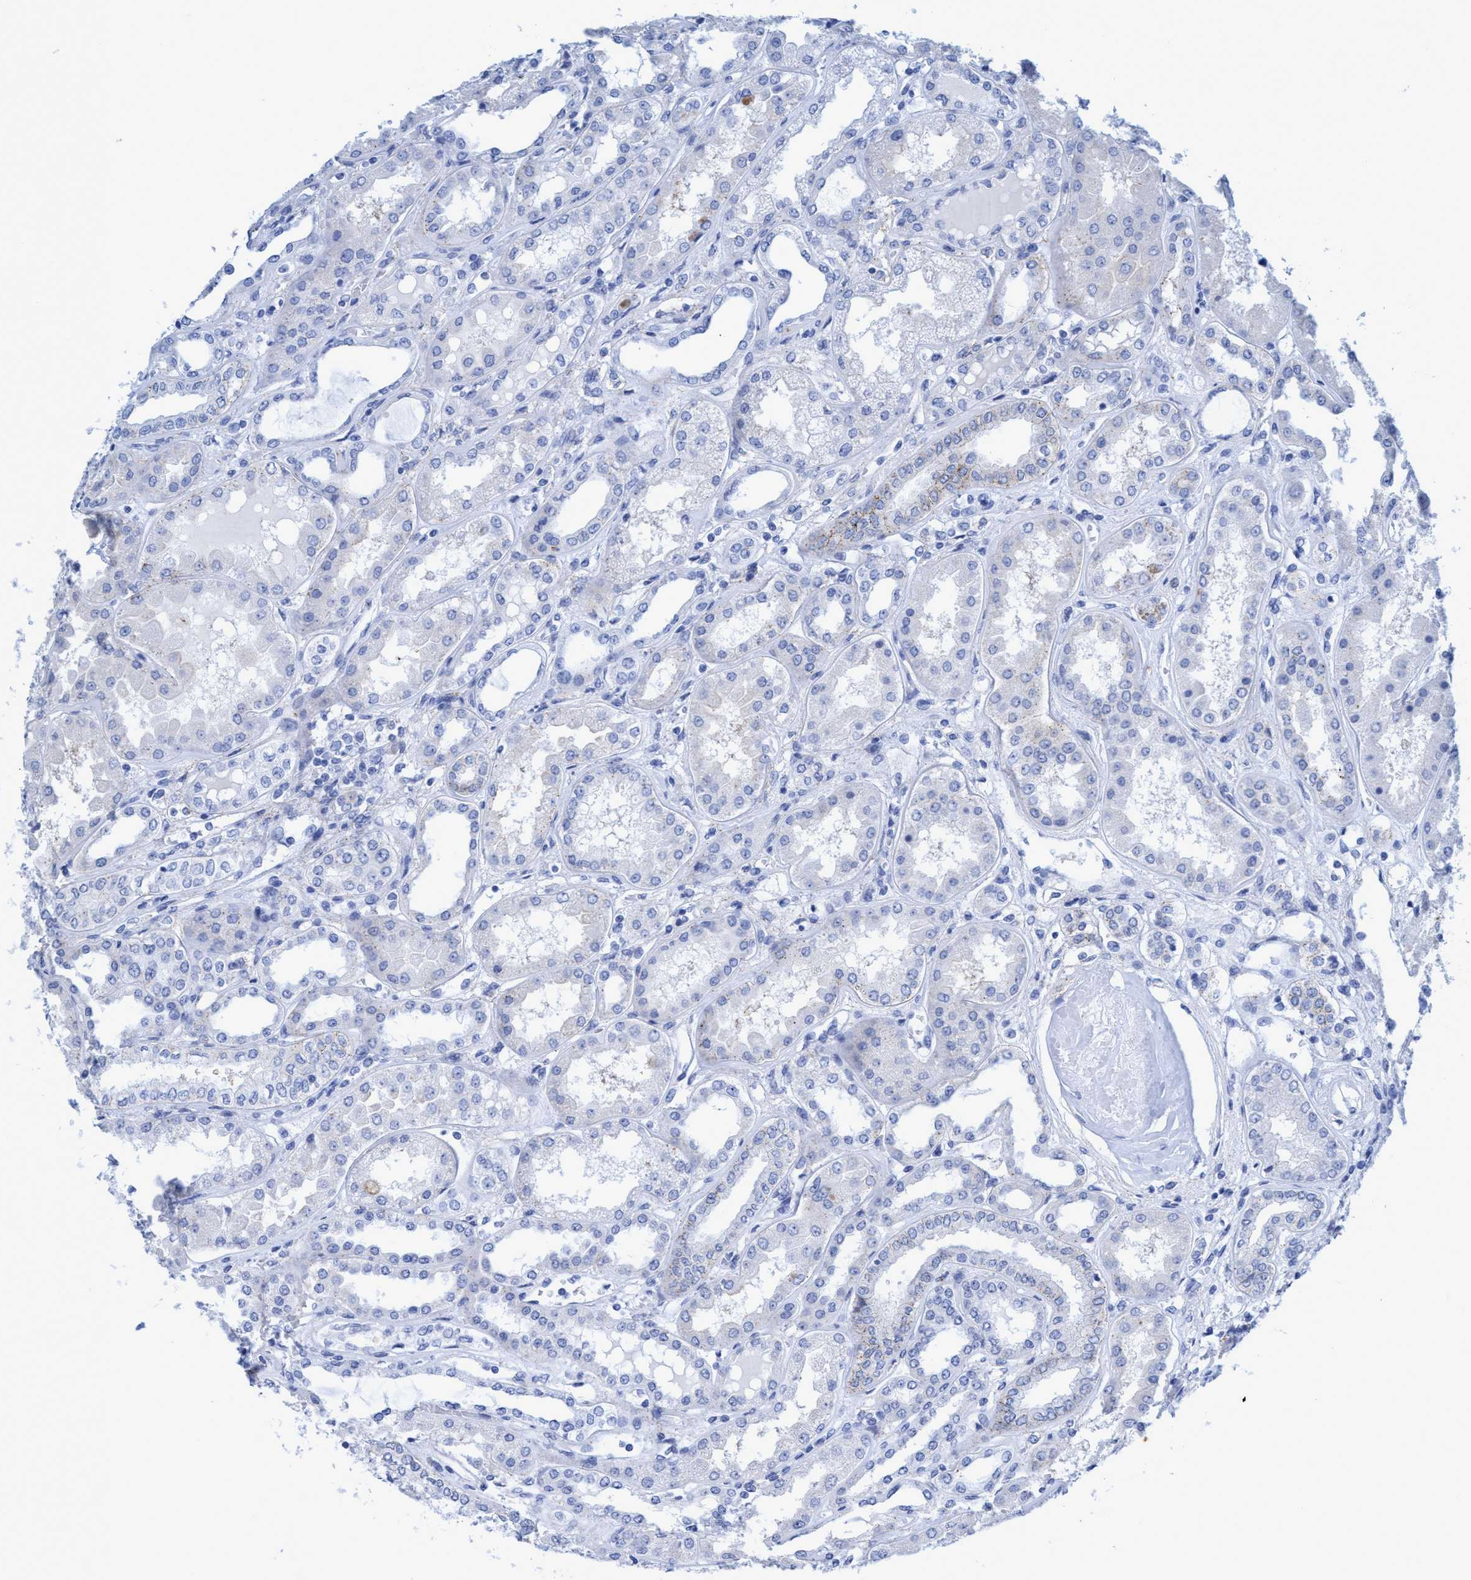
{"staining": {"intensity": "negative", "quantity": "none", "location": "none"}, "tissue": "kidney", "cell_type": "Cells in glomeruli", "image_type": "normal", "snomed": [{"axis": "morphology", "description": "Normal tissue, NOS"}, {"axis": "topography", "description": "Kidney"}], "caption": "There is no significant expression in cells in glomeruli of kidney. Brightfield microscopy of IHC stained with DAB (brown) and hematoxylin (blue), captured at high magnification.", "gene": "PLPPR1", "patient": {"sex": "female", "age": 56}}